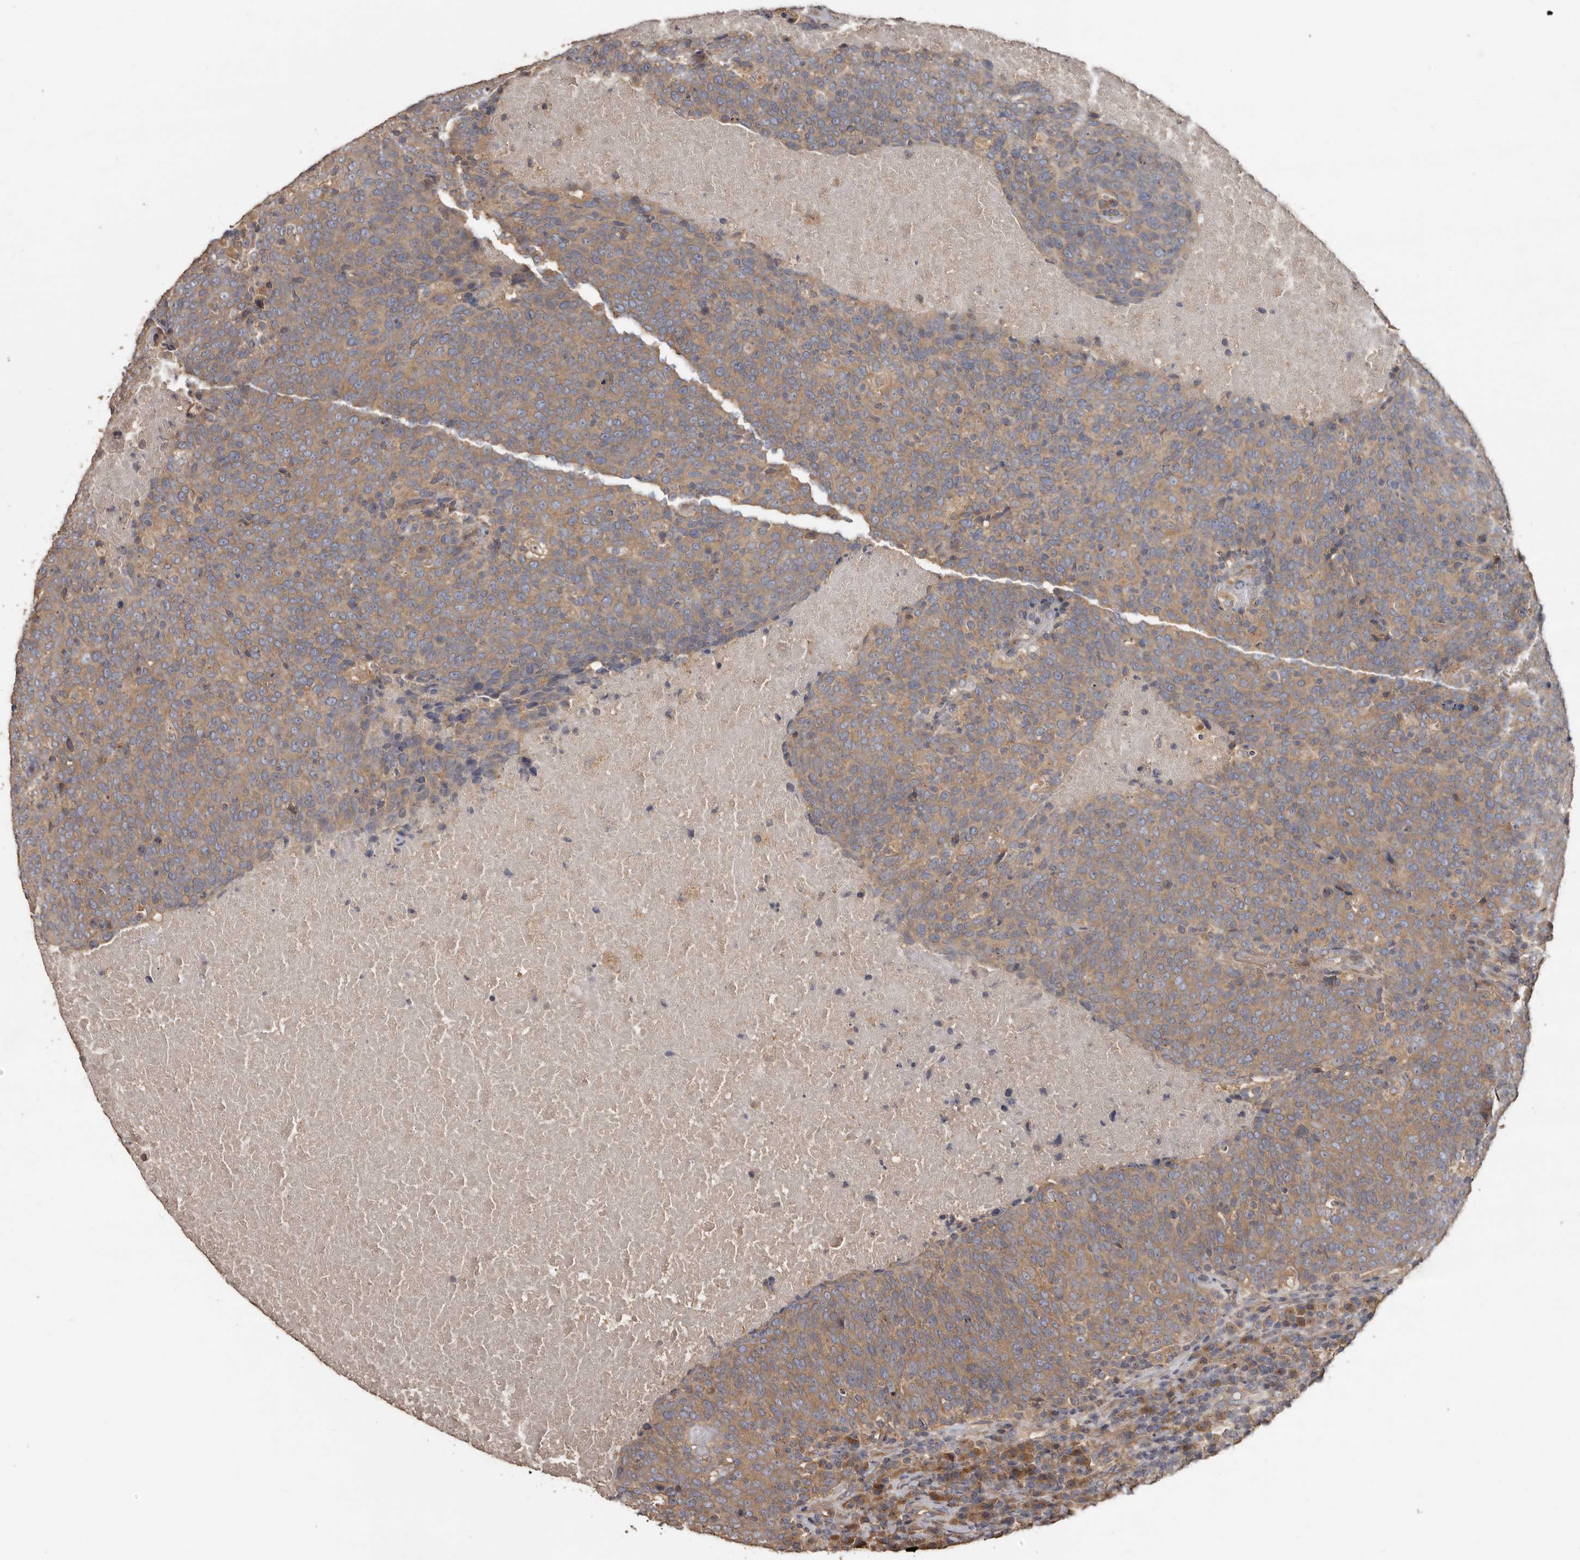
{"staining": {"intensity": "moderate", "quantity": ">75%", "location": "cytoplasmic/membranous"}, "tissue": "head and neck cancer", "cell_type": "Tumor cells", "image_type": "cancer", "snomed": [{"axis": "morphology", "description": "Squamous cell carcinoma, NOS"}, {"axis": "morphology", "description": "Squamous cell carcinoma, metastatic, NOS"}, {"axis": "topography", "description": "Lymph node"}, {"axis": "topography", "description": "Head-Neck"}], "caption": "Head and neck squamous cell carcinoma tissue reveals moderate cytoplasmic/membranous positivity in about >75% of tumor cells, visualized by immunohistochemistry.", "gene": "FLCN", "patient": {"sex": "male", "age": 62}}